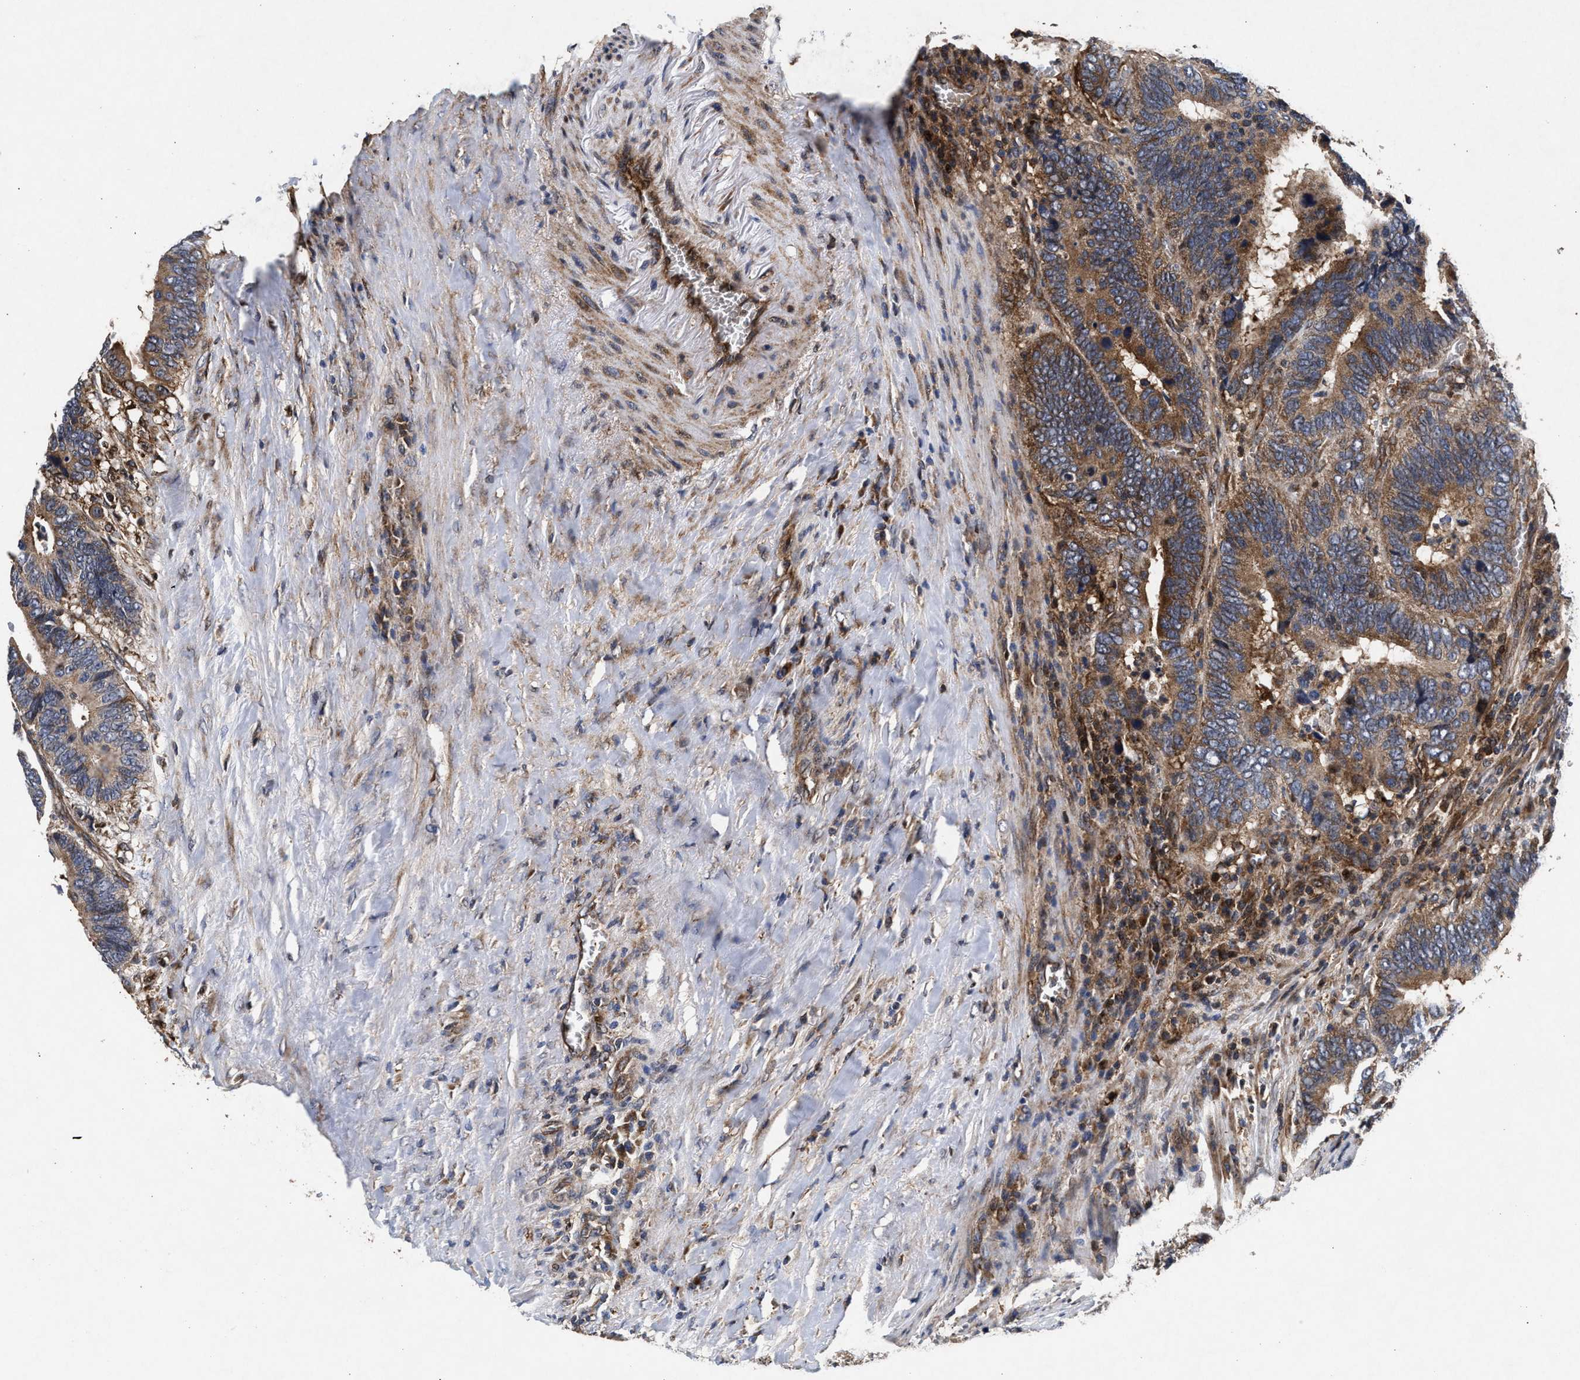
{"staining": {"intensity": "moderate", "quantity": ">75%", "location": "cytoplasmic/membranous"}, "tissue": "colorectal cancer", "cell_type": "Tumor cells", "image_type": "cancer", "snomed": [{"axis": "morphology", "description": "Adenocarcinoma, NOS"}, {"axis": "topography", "description": "Colon"}], "caption": "A brown stain highlights moderate cytoplasmic/membranous staining of a protein in adenocarcinoma (colorectal) tumor cells. The protein of interest is shown in brown color, while the nuclei are stained blue.", "gene": "NFKB2", "patient": {"sex": "male", "age": 72}}